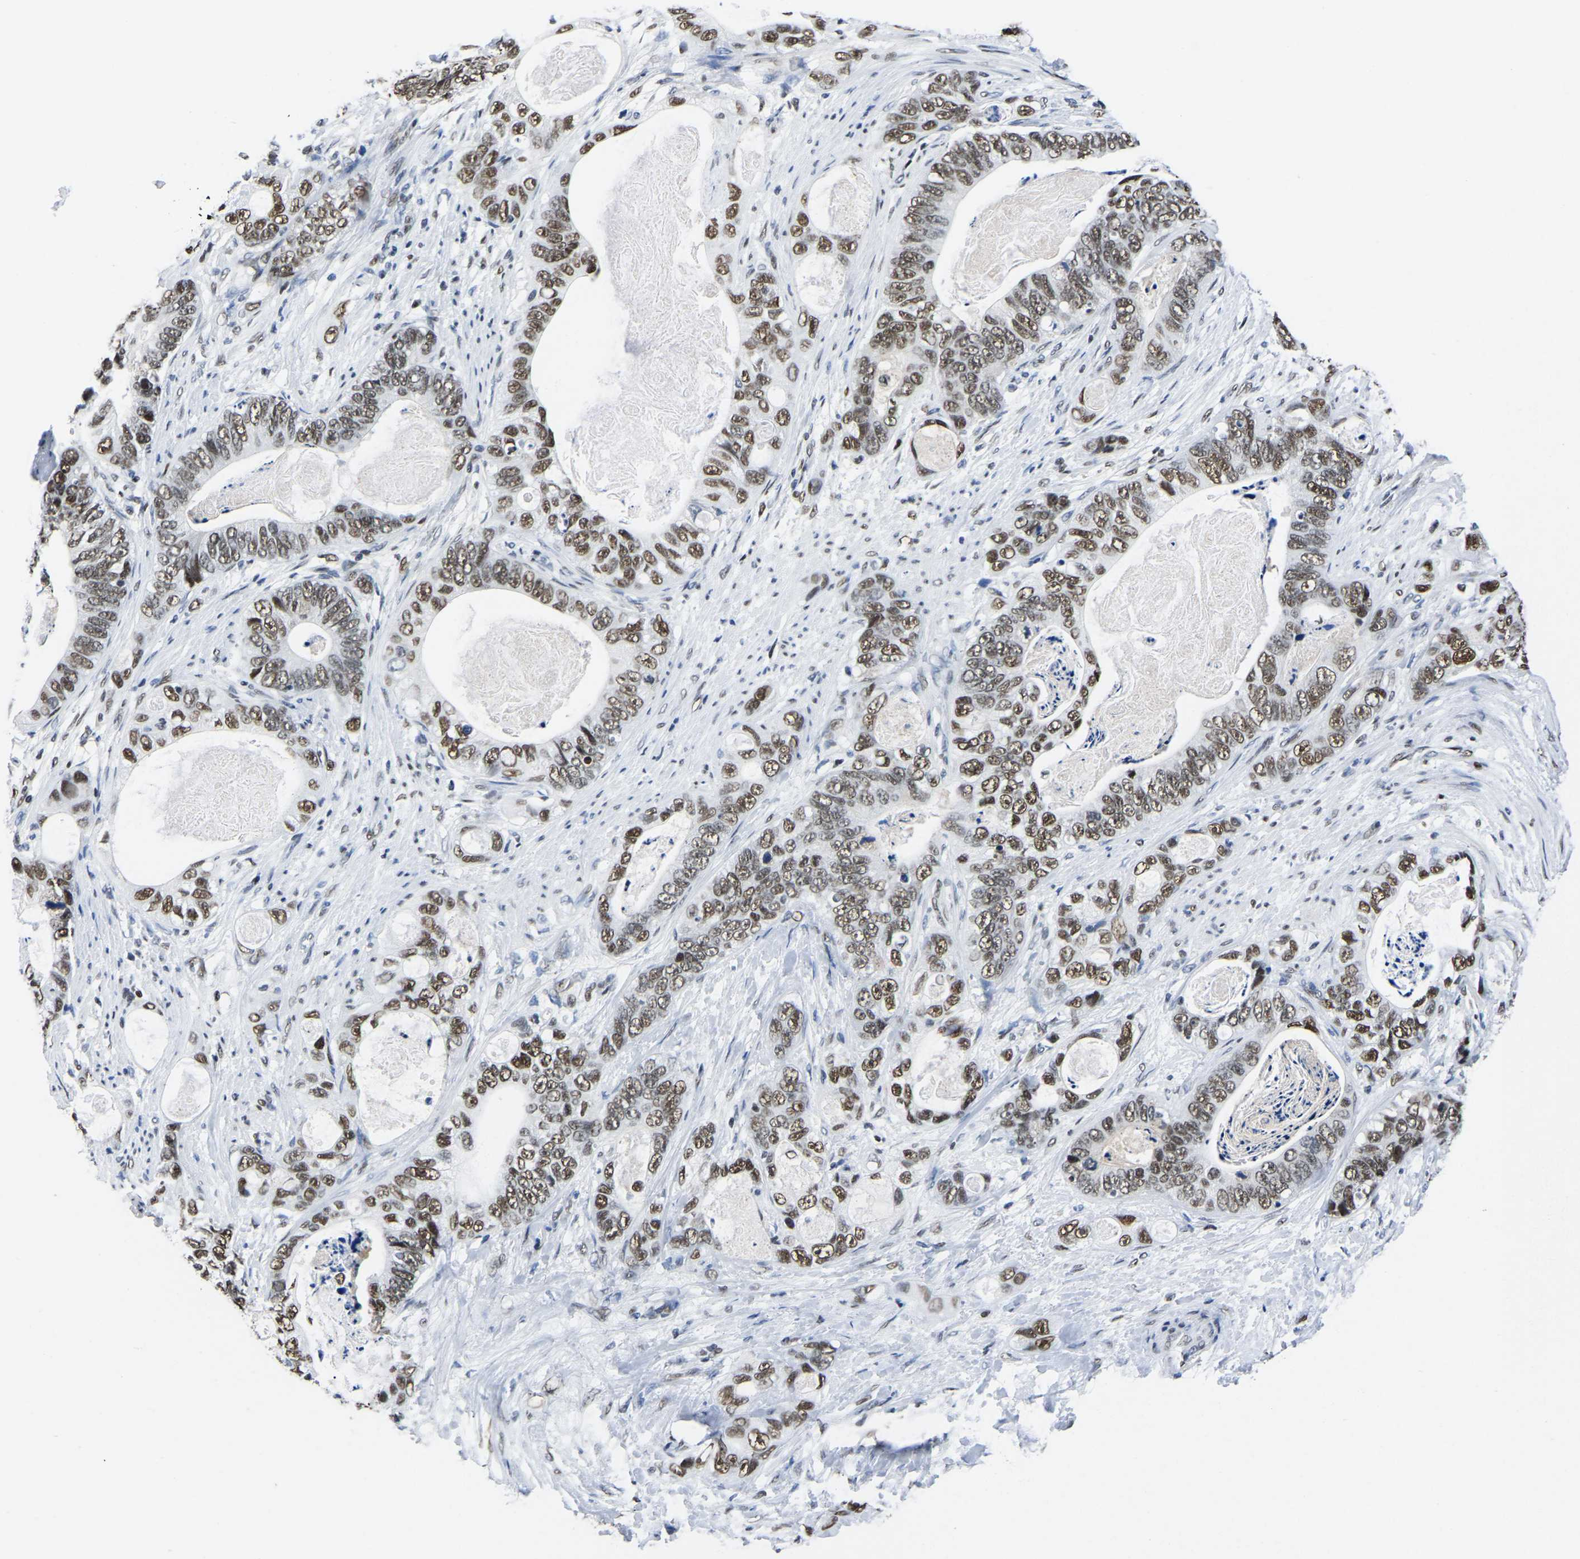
{"staining": {"intensity": "moderate", "quantity": ">75%", "location": "nuclear"}, "tissue": "stomach cancer", "cell_type": "Tumor cells", "image_type": "cancer", "snomed": [{"axis": "morphology", "description": "Normal tissue, NOS"}, {"axis": "morphology", "description": "Adenocarcinoma, NOS"}, {"axis": "topography", "description": "Stomach"}], "caption": "Human stomach adenocarcinoma stained with a protein marker exhibits moderate staining in tumor cells.", "gene": "UBA1", "patient": {"sex": "female", "age": 89}}